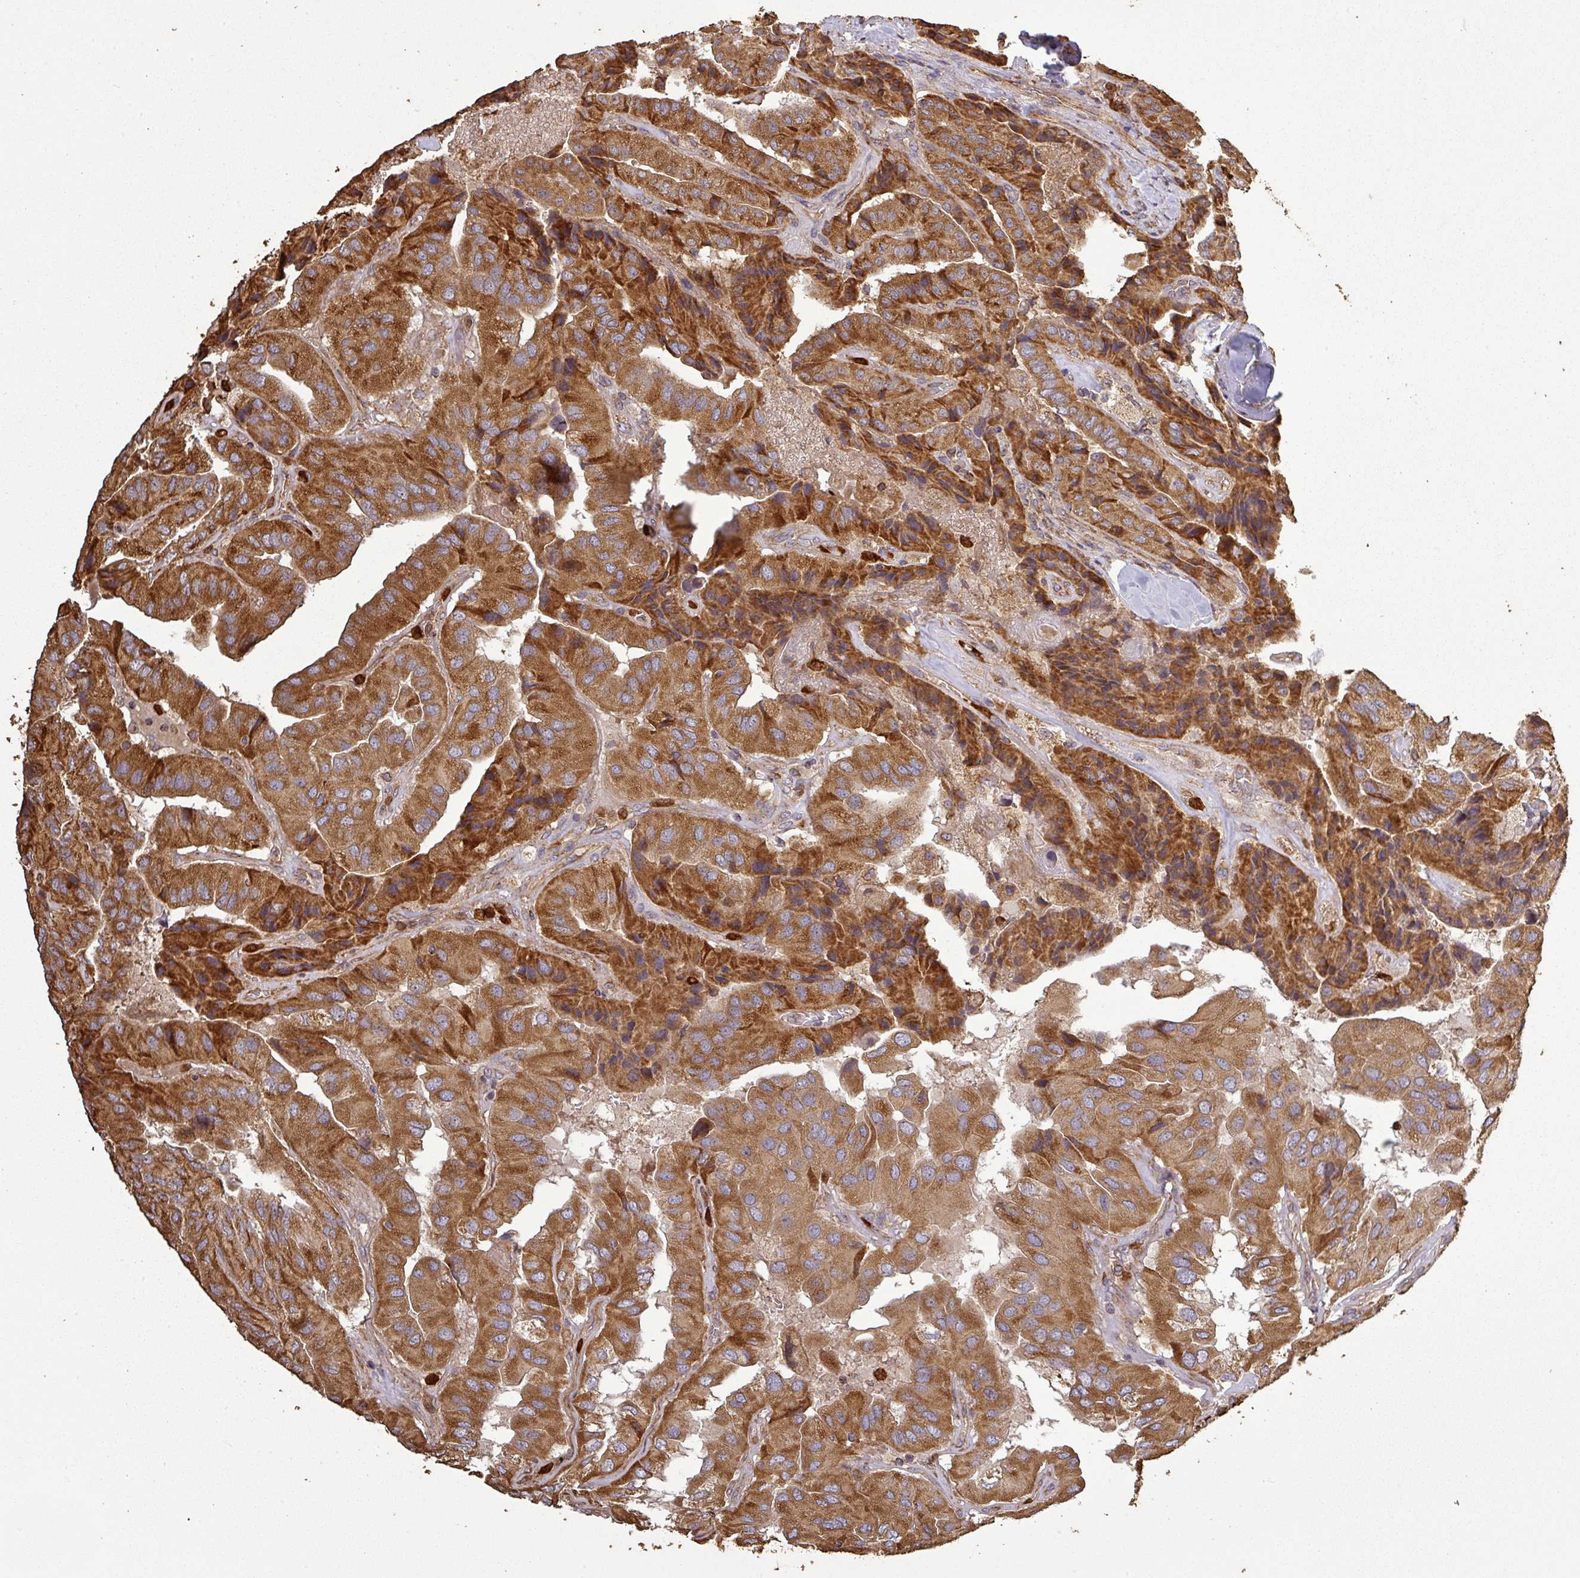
{"staining": {"intensity": "strong", "quantity": ">75%", "location": "cytoplasmic/membranous"}, "tissue": "thyroid cancer", "cell_type": "Tumor cells", "image_type": "cancer", "snomed": [{"axis": "morphology", "description": "Normal tissue, NOS"}, {"axis": "morphology", "description": "Papillary adenocarcinoma, NOS"}, {"axis": "topography", "description": "Thyroid gland"}], "caption": "Immunohistochemistry (IHC) (DAB (3,3'-diaminobenzidine)) staining of thyroid papillary adenocarcinoma exhibits strong cytoplasmic/membranous protein expression in about >75% of tumor cells.", "gene": "PLEKHM1", "patient": {"sex": "female", "age": 59}}